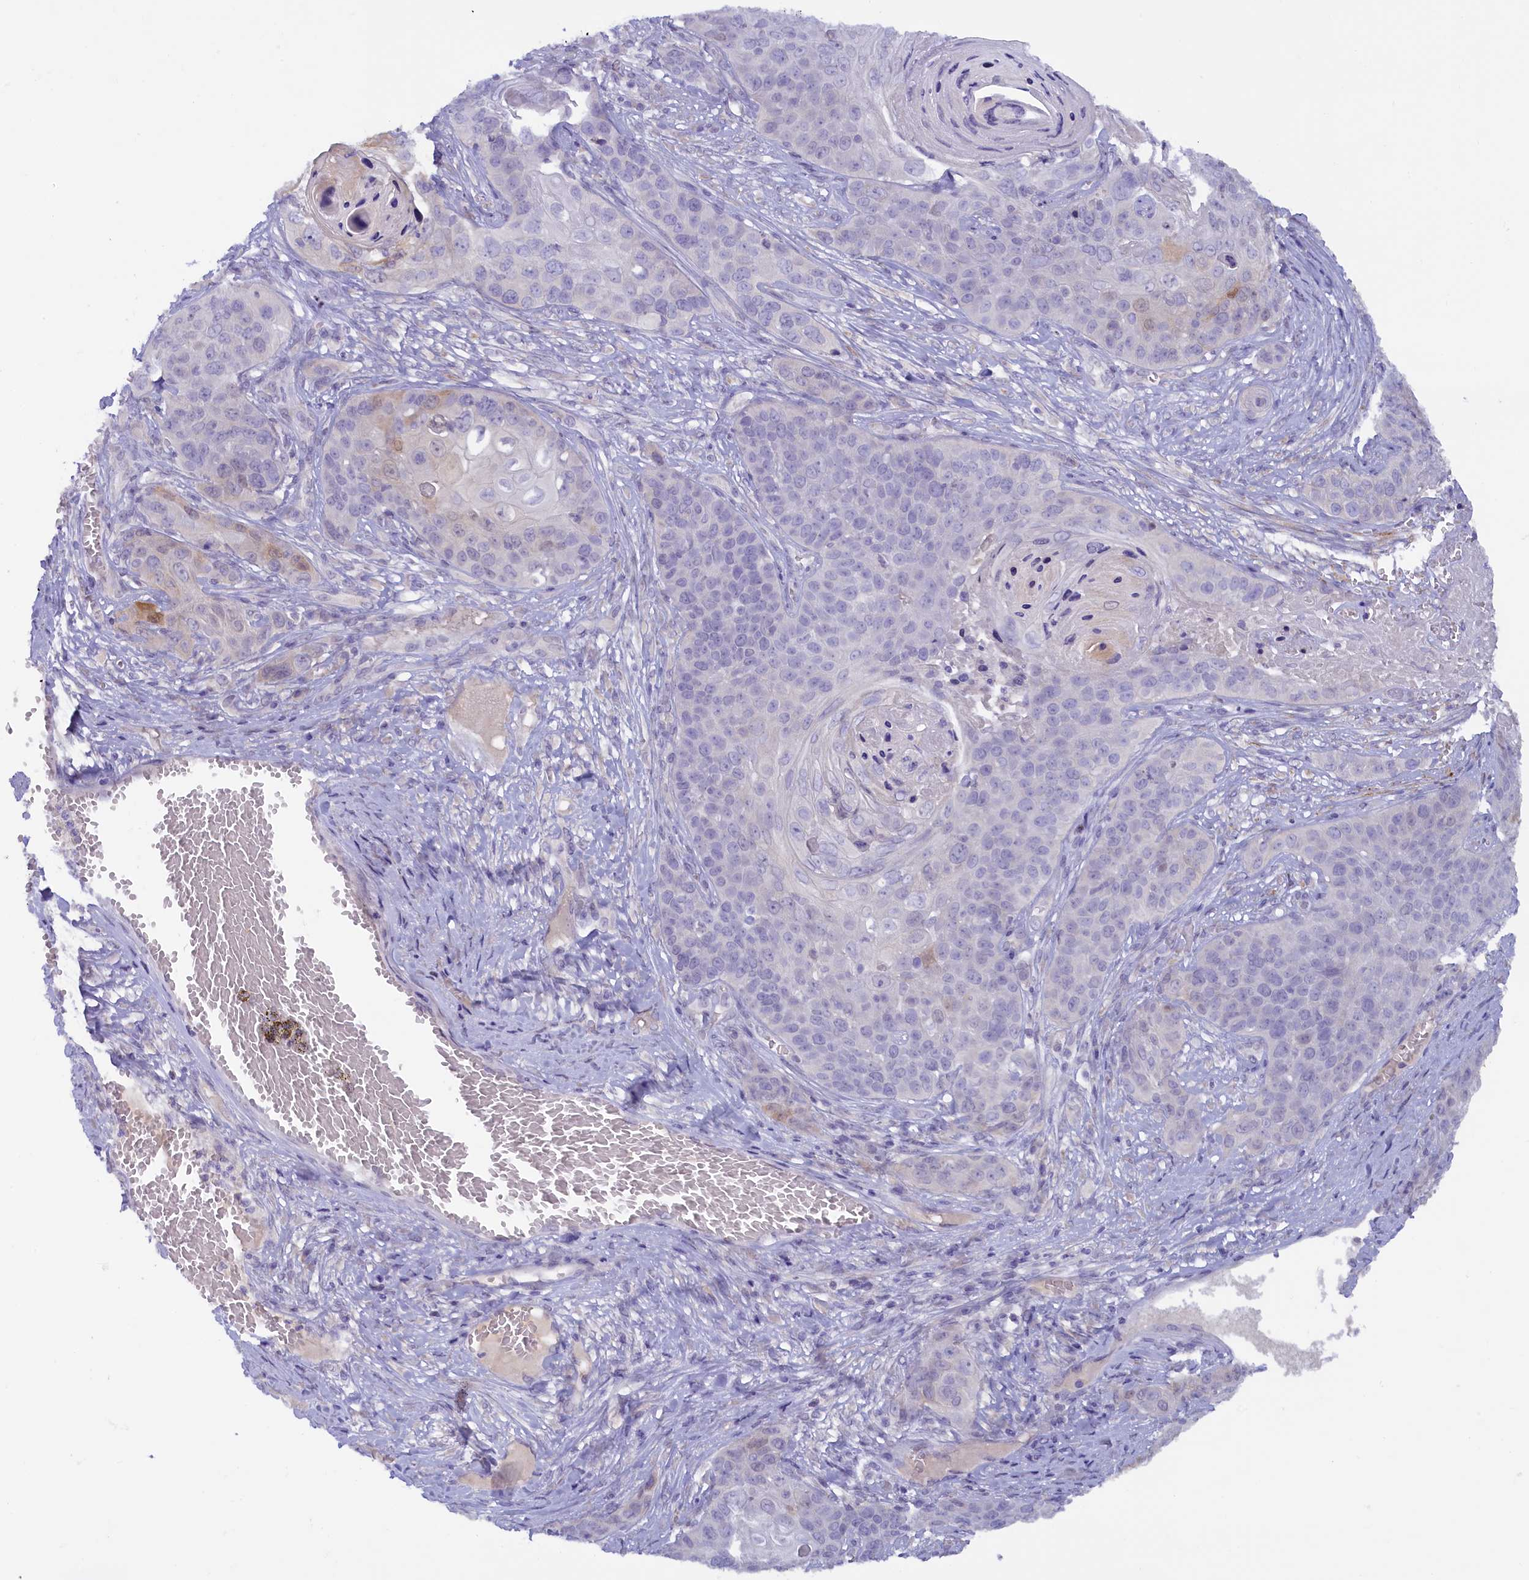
{"staining": {"intensity": "negative", "quantity": "none", "location": "none"}, "tissue": "skin cancer", "cell_type": "Tumor cells", "image_type": "cancer", "snomed": [{"axis": "morphology", "description": "Squamous cell carcinoma, NOS"}, {"axis": "topography", "description": "Skin"}], "caption": "Immunohistochemistry (IHC) micrograph of skin cancer (squamous cell carcinoma) stained for a protein (brown), which demonstrates no expression in tumor cells.", "gene": "ZSWIM4", "patient": {"sex": "male", "age": 55}}